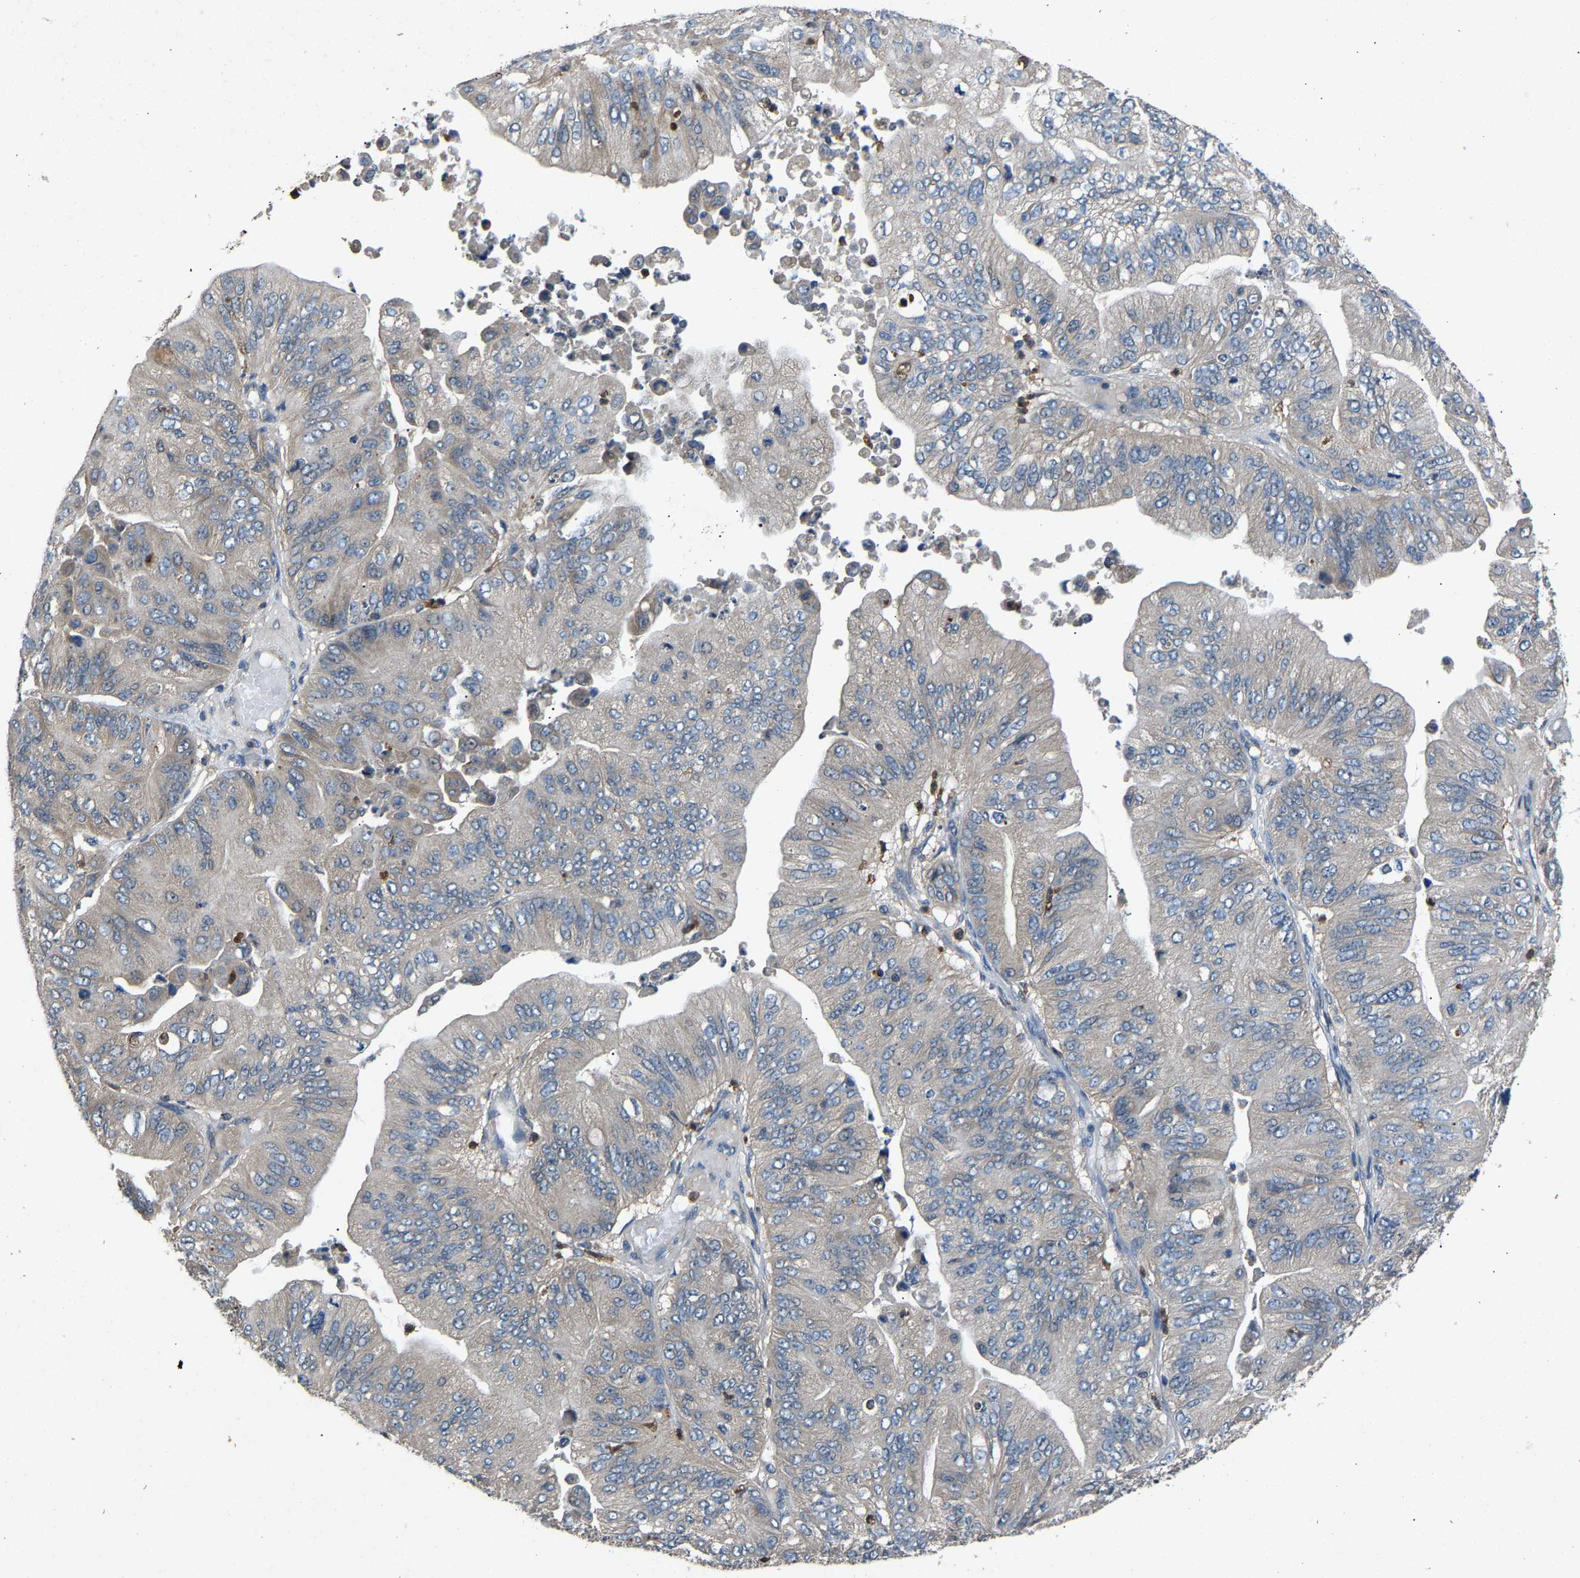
{"staining": {"intensity": "negative", "quantity": "none", "location": "none"}, "tissue": "ovarian cancer", "cell_type": "Tumor cells", "image_type": "cancer", "snomed": [{"axis": "morphology", "description": "Cystadenocarcinoma, mucinous, NOS"}, {"axis": "topography", "description": "Ovary"}], "caption": "The immunohistochemistry (IHC) photomicrograph has no significant positivity in tumor cells of ovarian cancer tissue.", "gene": "PPID", "patient": {"sex": "female", "age": 61}}